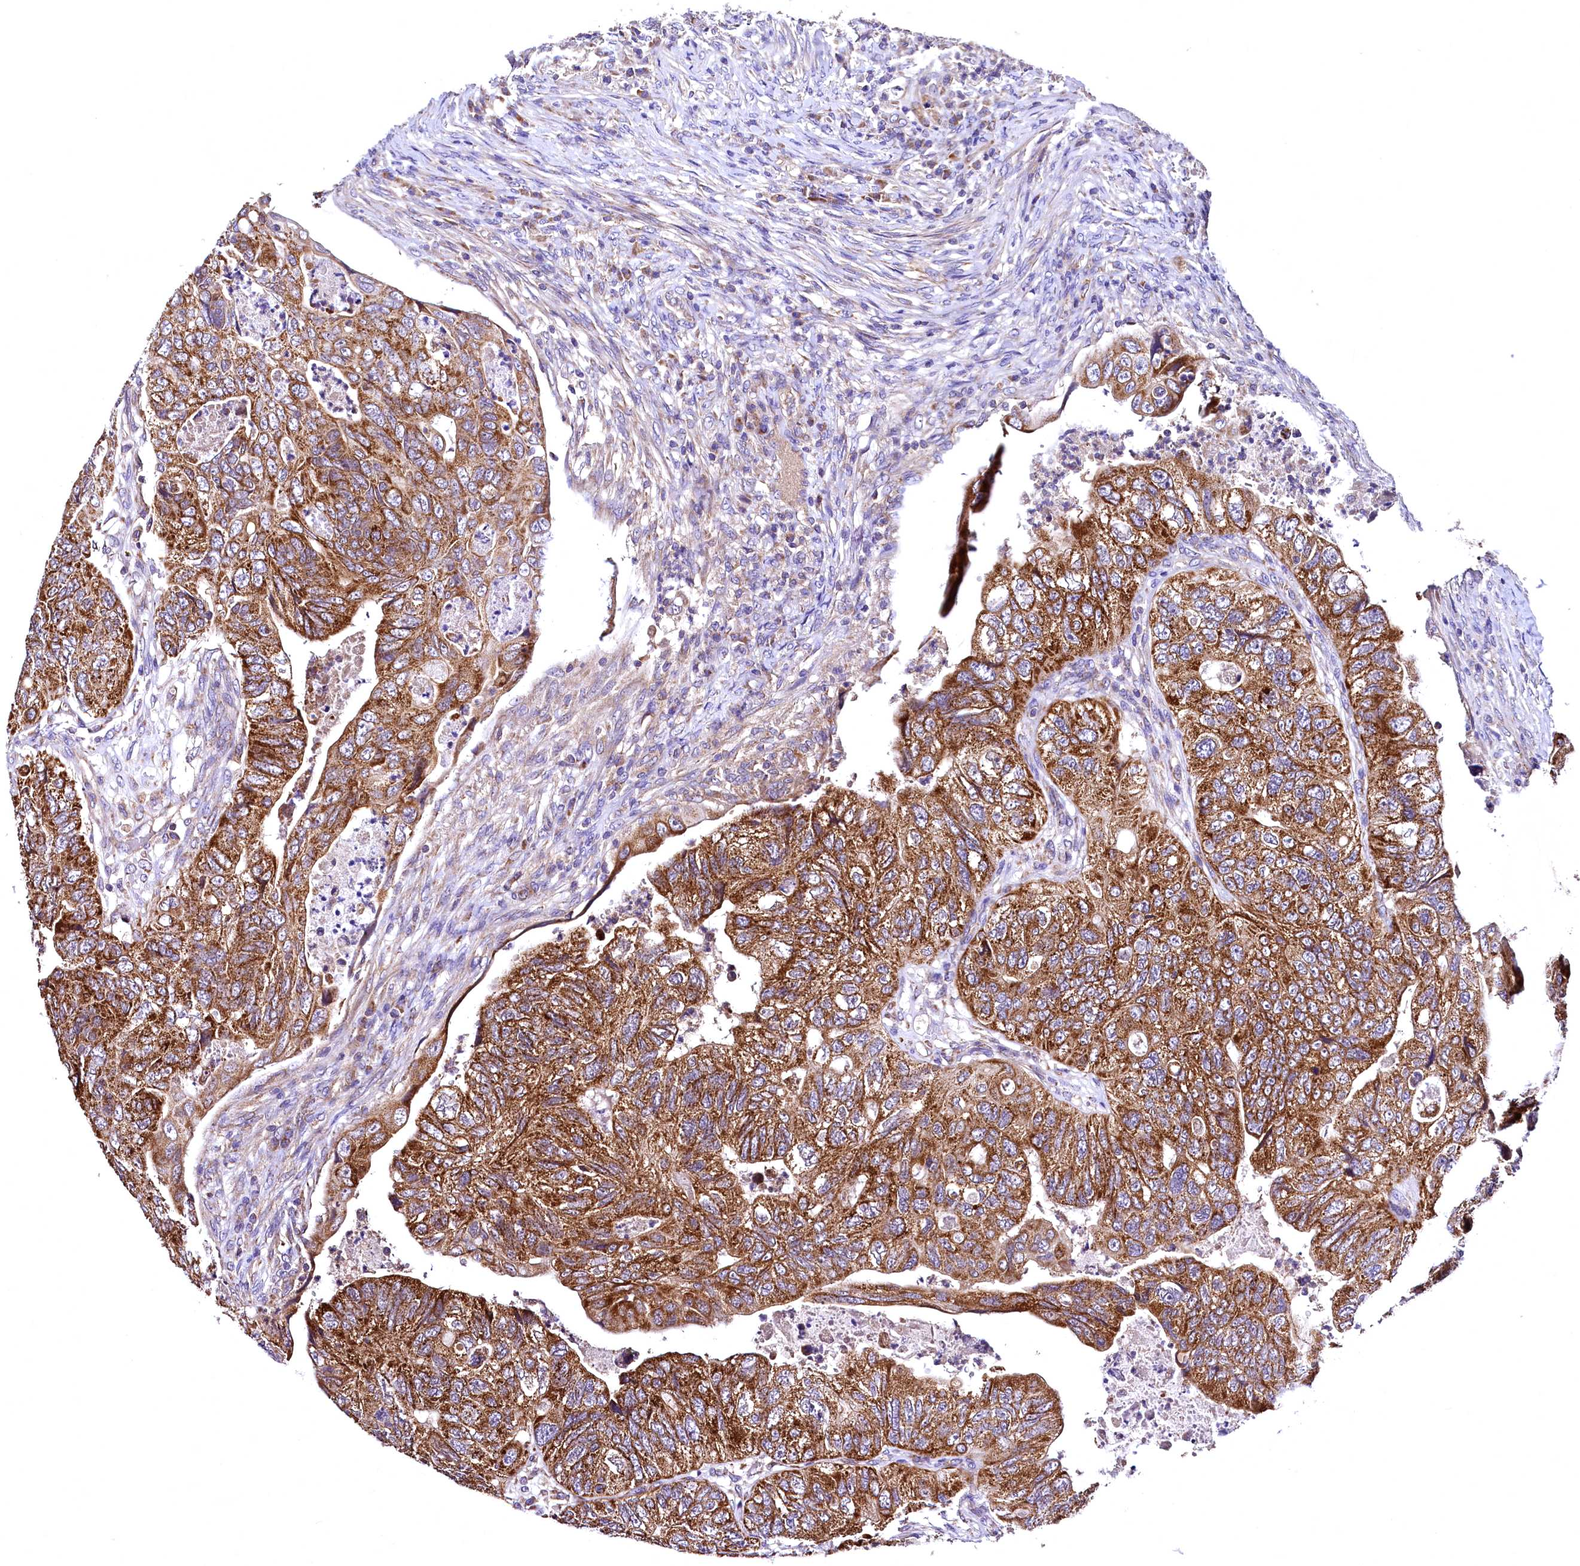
{"staining": {"intensity": "strong", "quantity": ">75%", "location": "cytoplasmic/membranous"}, "tissue": "colorectal cancer", "cell_type": "Tumor cells", "image_type": "cancer", "snomed": [{"axis": "morphology", "description": "Adenocarcinoma, NOS"}, {"axis": "topography", "description": "Rectum"}], "caption": "Colorectal cancer (adenocarcinoma) stained with a brown dye displays strong cytoplasmic/membranous positive positivity in approximately >75% of tumor cells.", "gene": "MRPL57", "patient": {"sex": "male", "age": 63}}